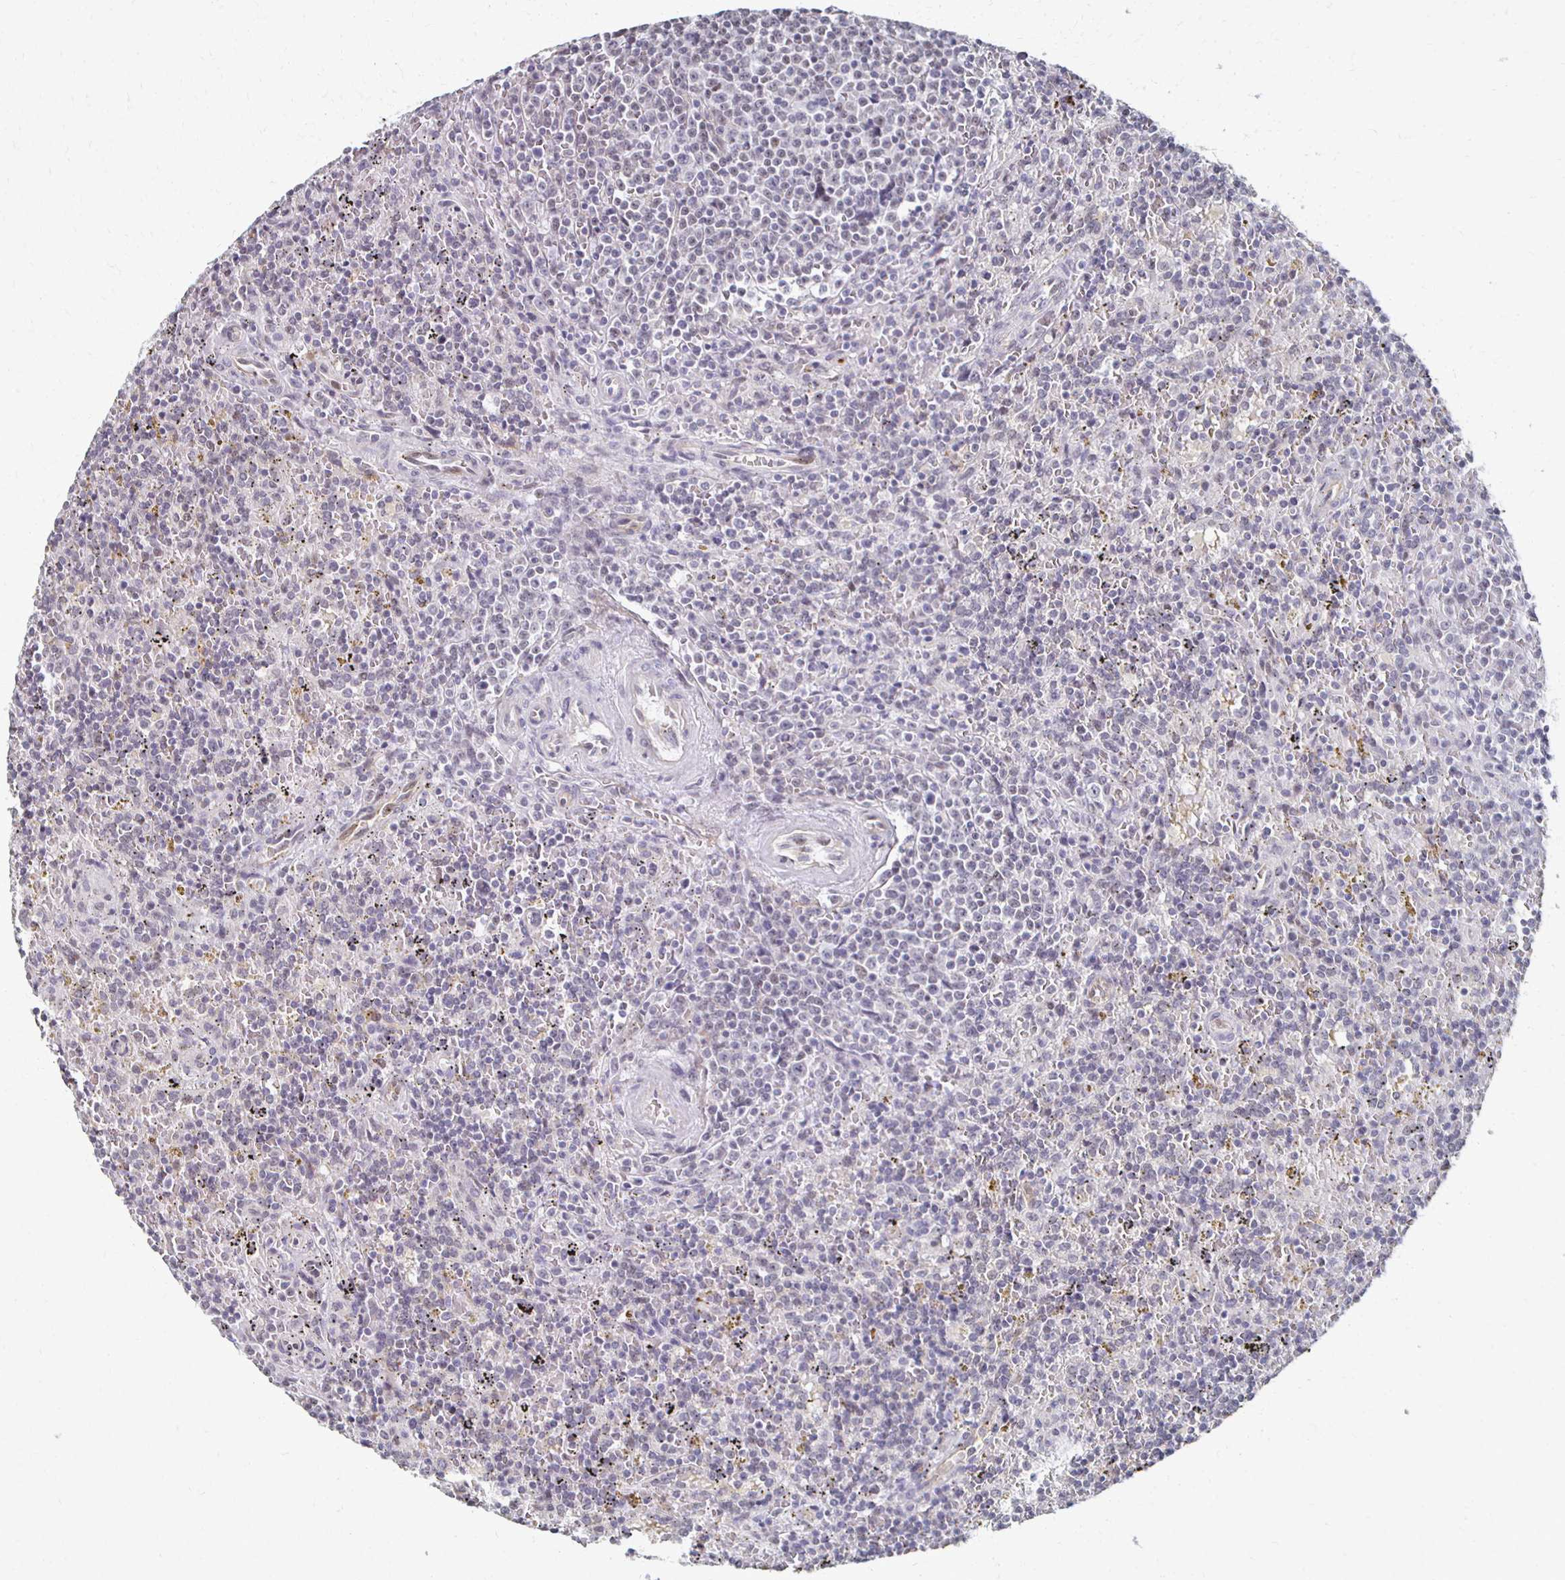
{"staining": {"intensity": "negative", "quantity": "none", "location": "none"}, "tissue": "lymphoma", "cell_type": "Tumor cells", "image_type": "cancer", "snomed": [{"axis": "morphology", "description": "Malignant lymphoma, non-Hodgkin's type, Low grade"}, {"axis": "topography", "description": "Spleen"}], "caption": "Human lymphoma stained for a protein using IHC exhibits no expression in tumor cells.", "gene": "DAB1", "patient": {"sex": "male", "age": 67}}